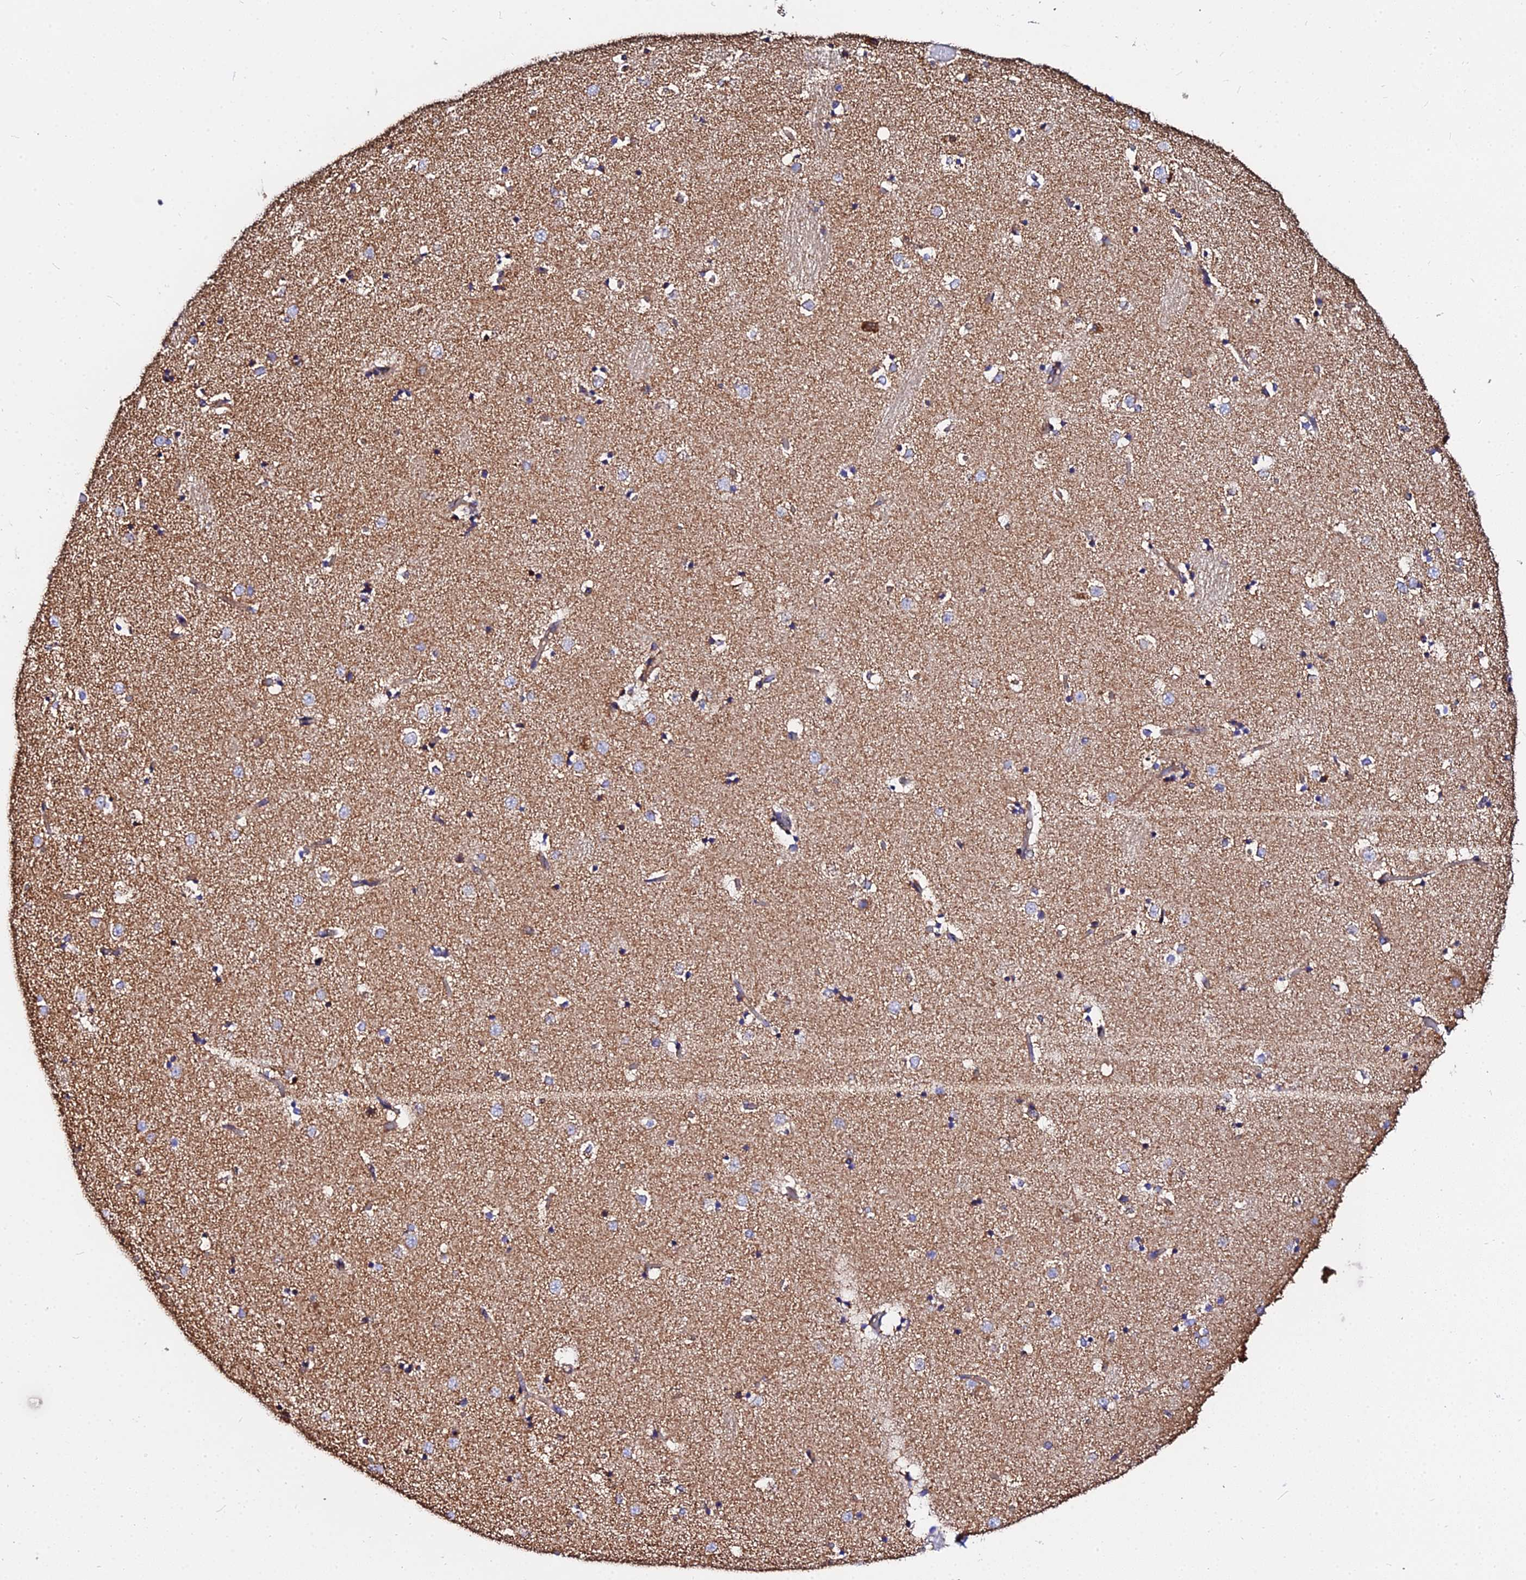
{"staining": {"intensity": "moderate", "quantity": "<25%", "location": "cytoplasmic/membranous"}, "tissue": "caudate", "cell_type": "Glial cells", "image_type": "normal", "snomed": [{"axis": "morphology", "description": "Normal tissue, NOS"}, {"axis": "topography", "description": "Lateral ventricle wall"}], "caption": "Glial cells show low levels of moderate cytoplasmic/membranous staining in about <25% of cells in unremarkable caudate. (DAB IHC with brightfield microscopy, high magnification).", "gene": "ZNF573", "patient": {"sex": "female", "age": 52}}